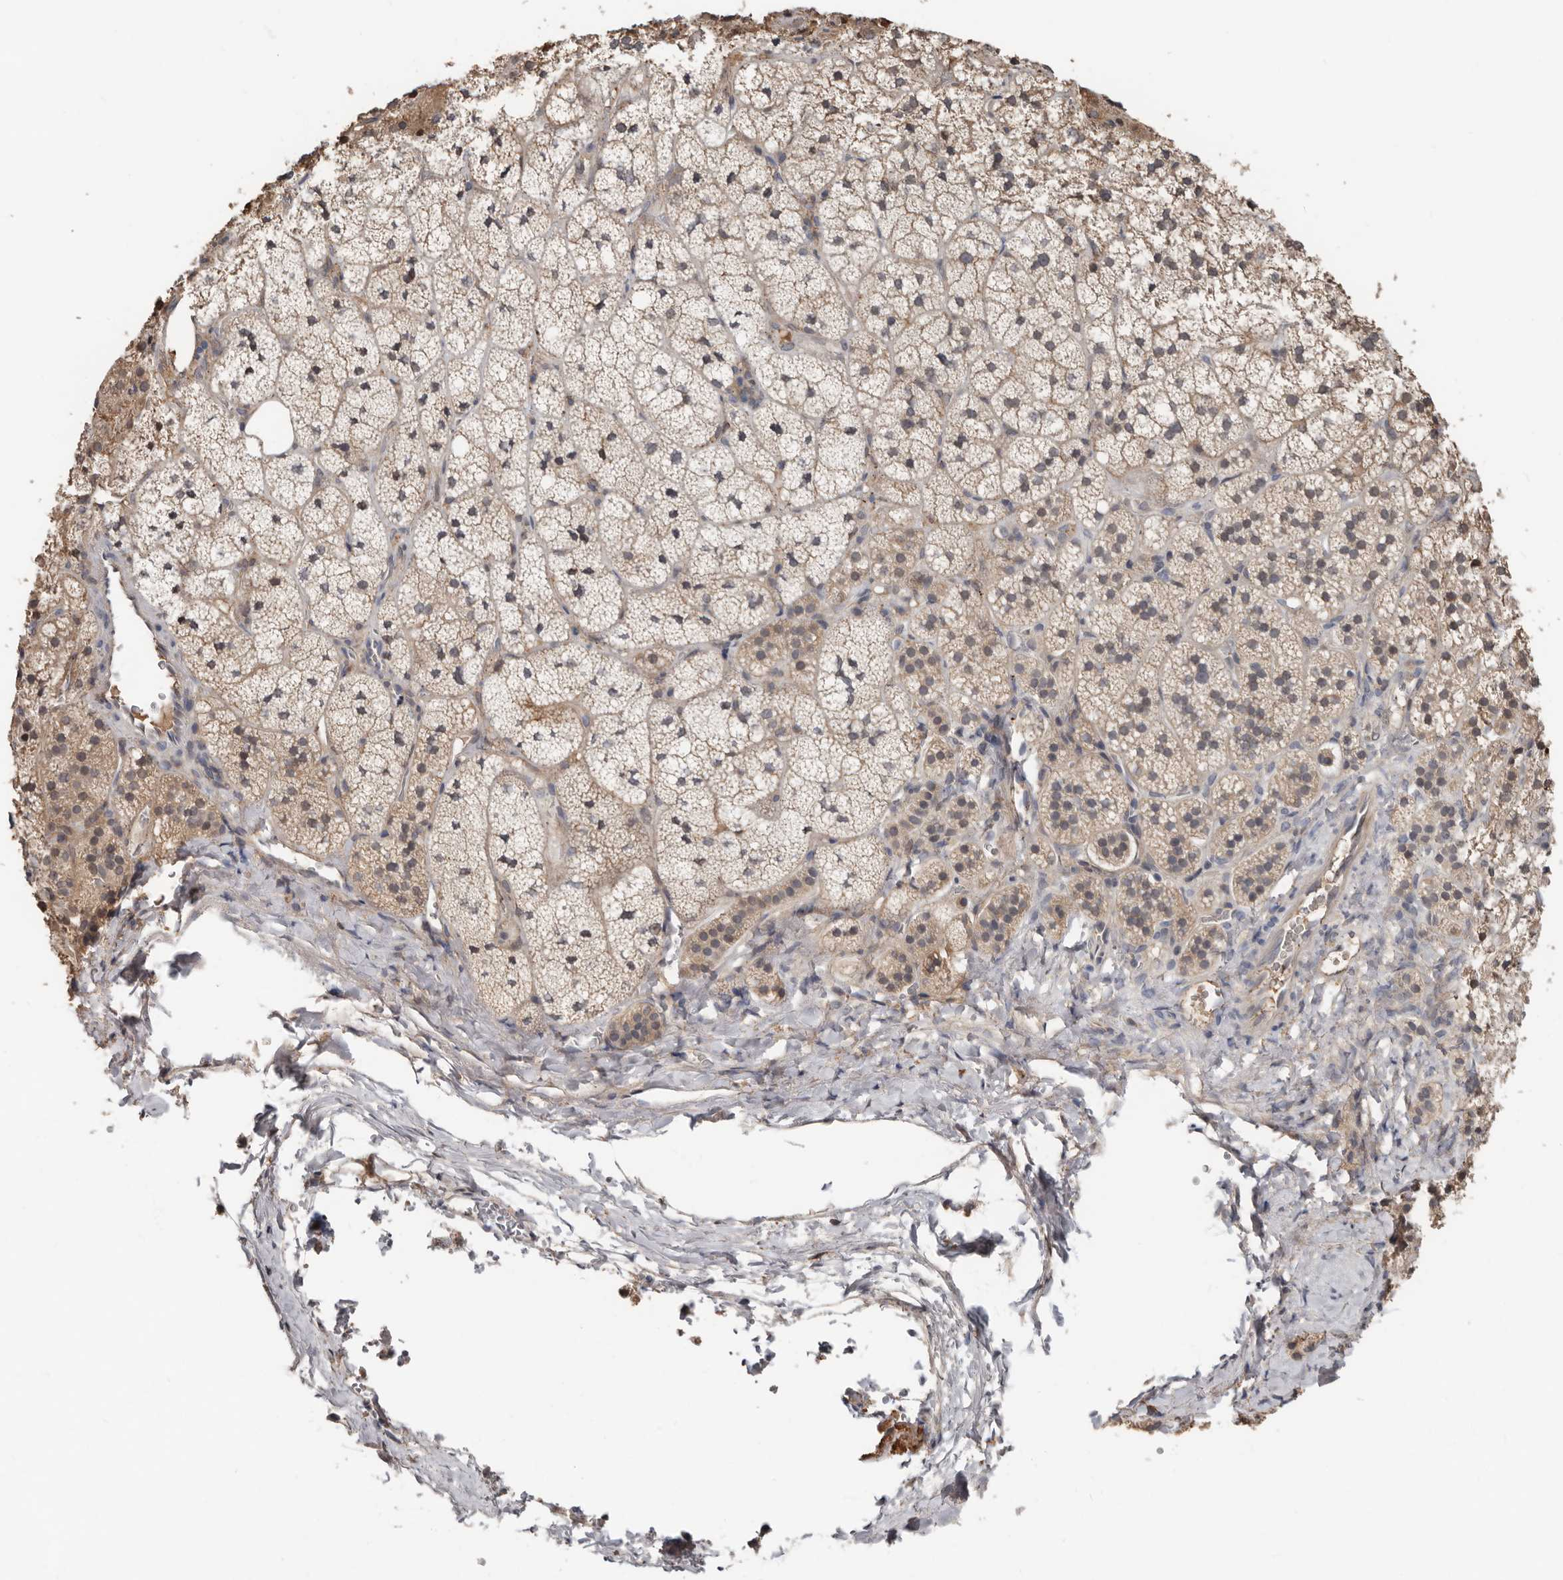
{"staining": {"intensity": "weak", "quantity": "25%-75%", "location": "cytoplasmic/membranous"}, "tissue": "adrenal gland", "cell_type": "Glandular cells", "image_type": "normal", "snomed": [{"axis": "morphology", "description": "Normal tissue, NOS"}, {"axis": "topography", "description": "Adrenal gland"}], "caption": "Adrenal gland stained for a protein demonstrates weak cytoplasmic/membranous positivity in glandular cells. (IHC, brightfield microscopy, high magnification).", "gene": "LRGUK", "patient": {"sex": "female", "age": 44}}